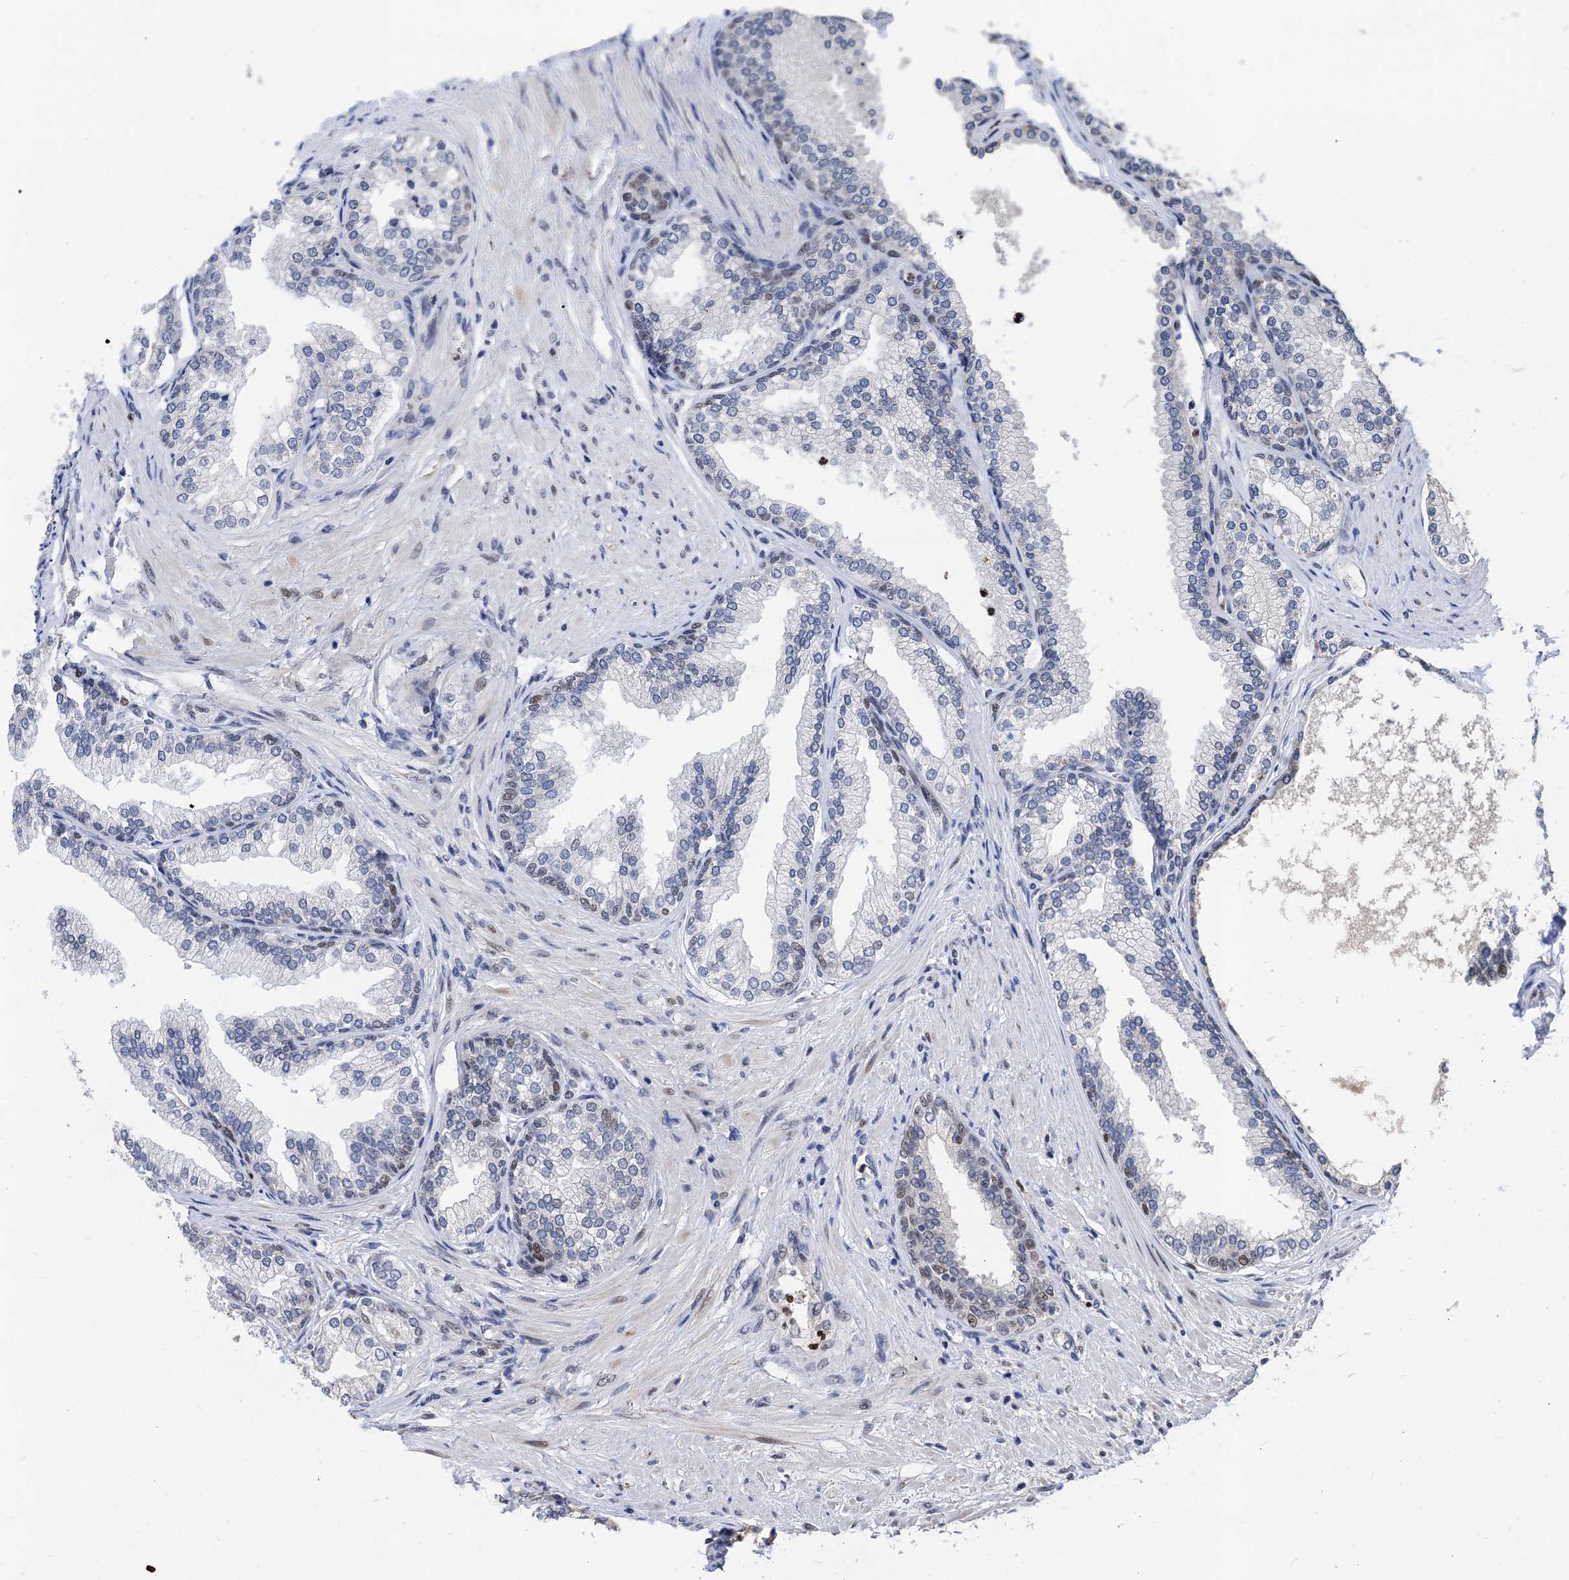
{"staining": {"intensity": "weak", "quantity": "<25%", "location": "nuclear"}, "tissue": "prostate", "cell_type": "Glandular cells", "image_type": "normal", "snomed": [{"axis": "morphology", "description": "Normal tissue, NOS"}, {"axis": "topography", "description": "Prostate"}], "caption": "Prostate stained for a protein using immunohistochemistry (IHC) shows no expression glandular cells.", "gene": "TSEN34", "patient": {"sex": "male", "age": 76}}